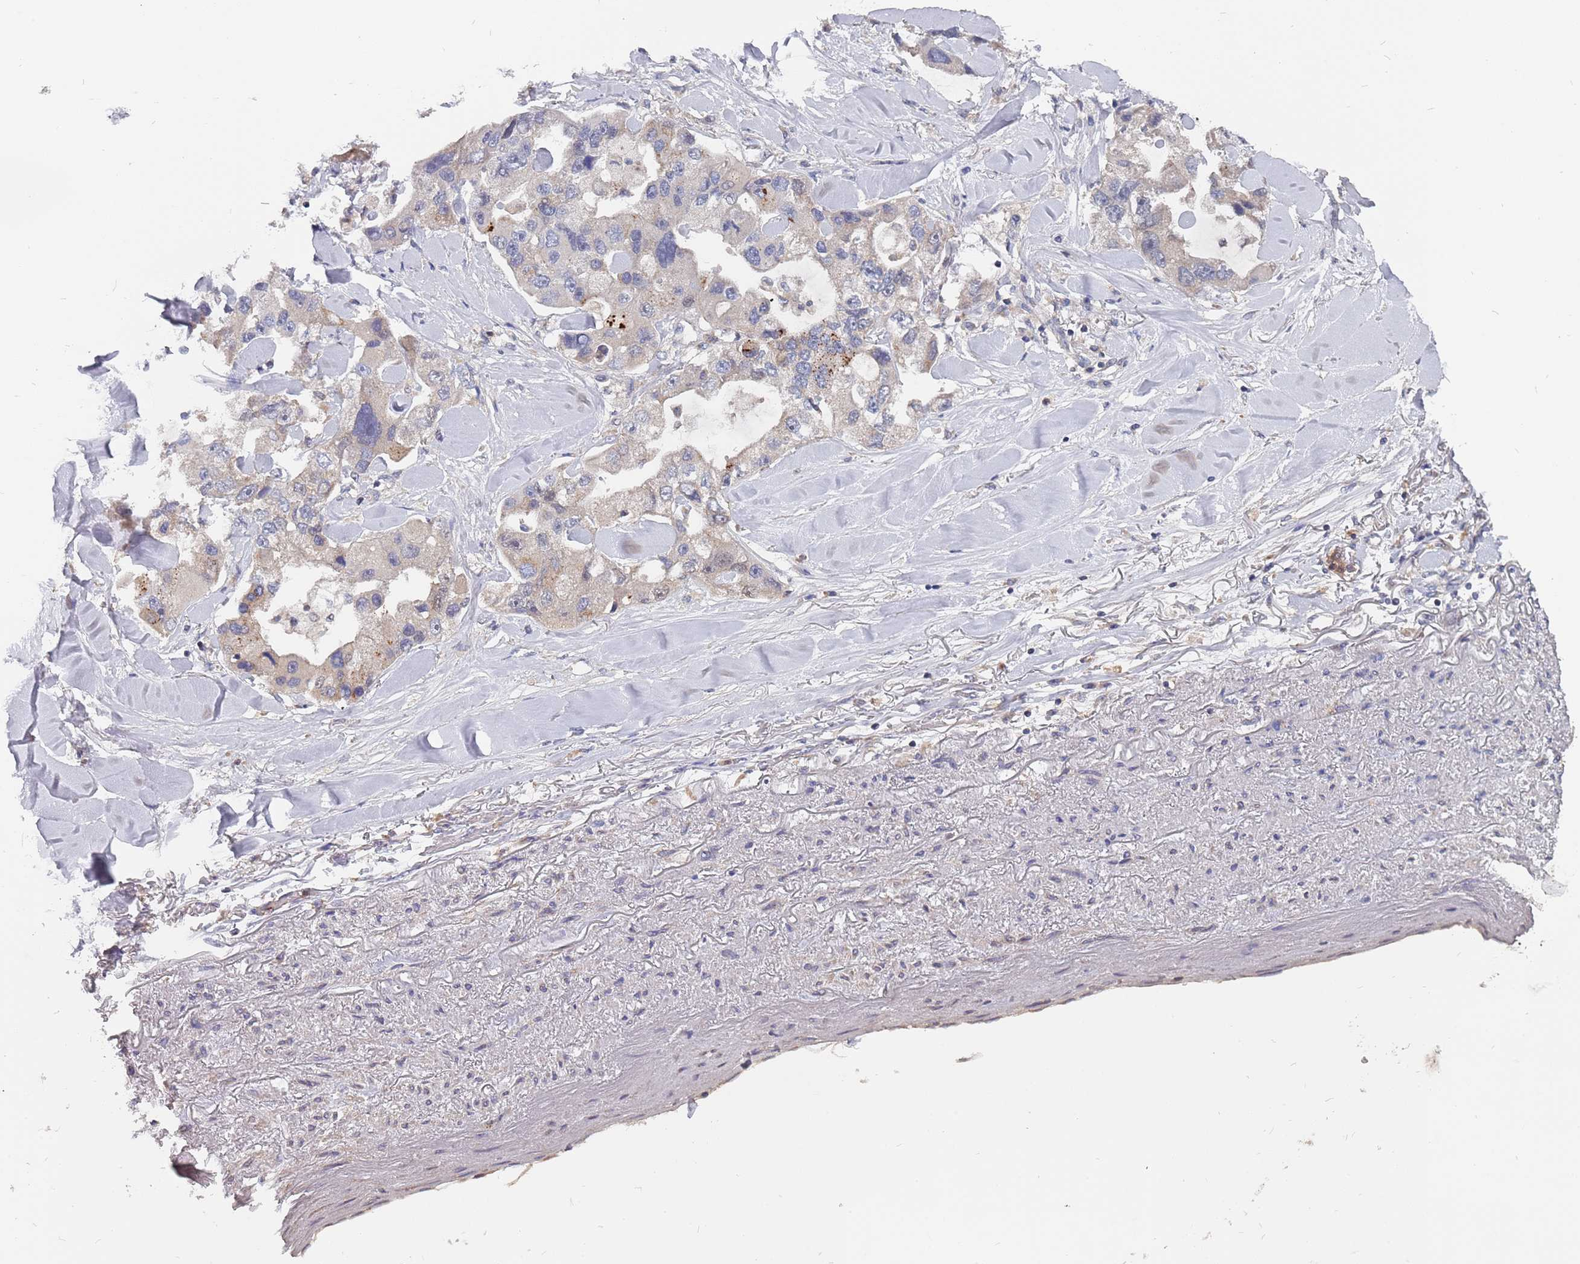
{"staining": {"intensity": "moderate", "quantity": "<25%", "location": "cytoplasmic/membranous"}, "tissue": "lung cancer", "cell_type": "Tumor cells", "image_type": "cancer", "snomed": [{"axis": "morphology", "description": "Adenocarcinoma, NOS"}, {"axis": "topography", "description": "Lung"}], "caption": "Immunohistochemical staining of lung cancer (adenocarcinoma) reveals low levels of moderate cytoplasmic/membranous positivity in approximately <25% of tumor cells.", "gene": "TCEANC2", "patient": {"sex": "female", "age": 54}}